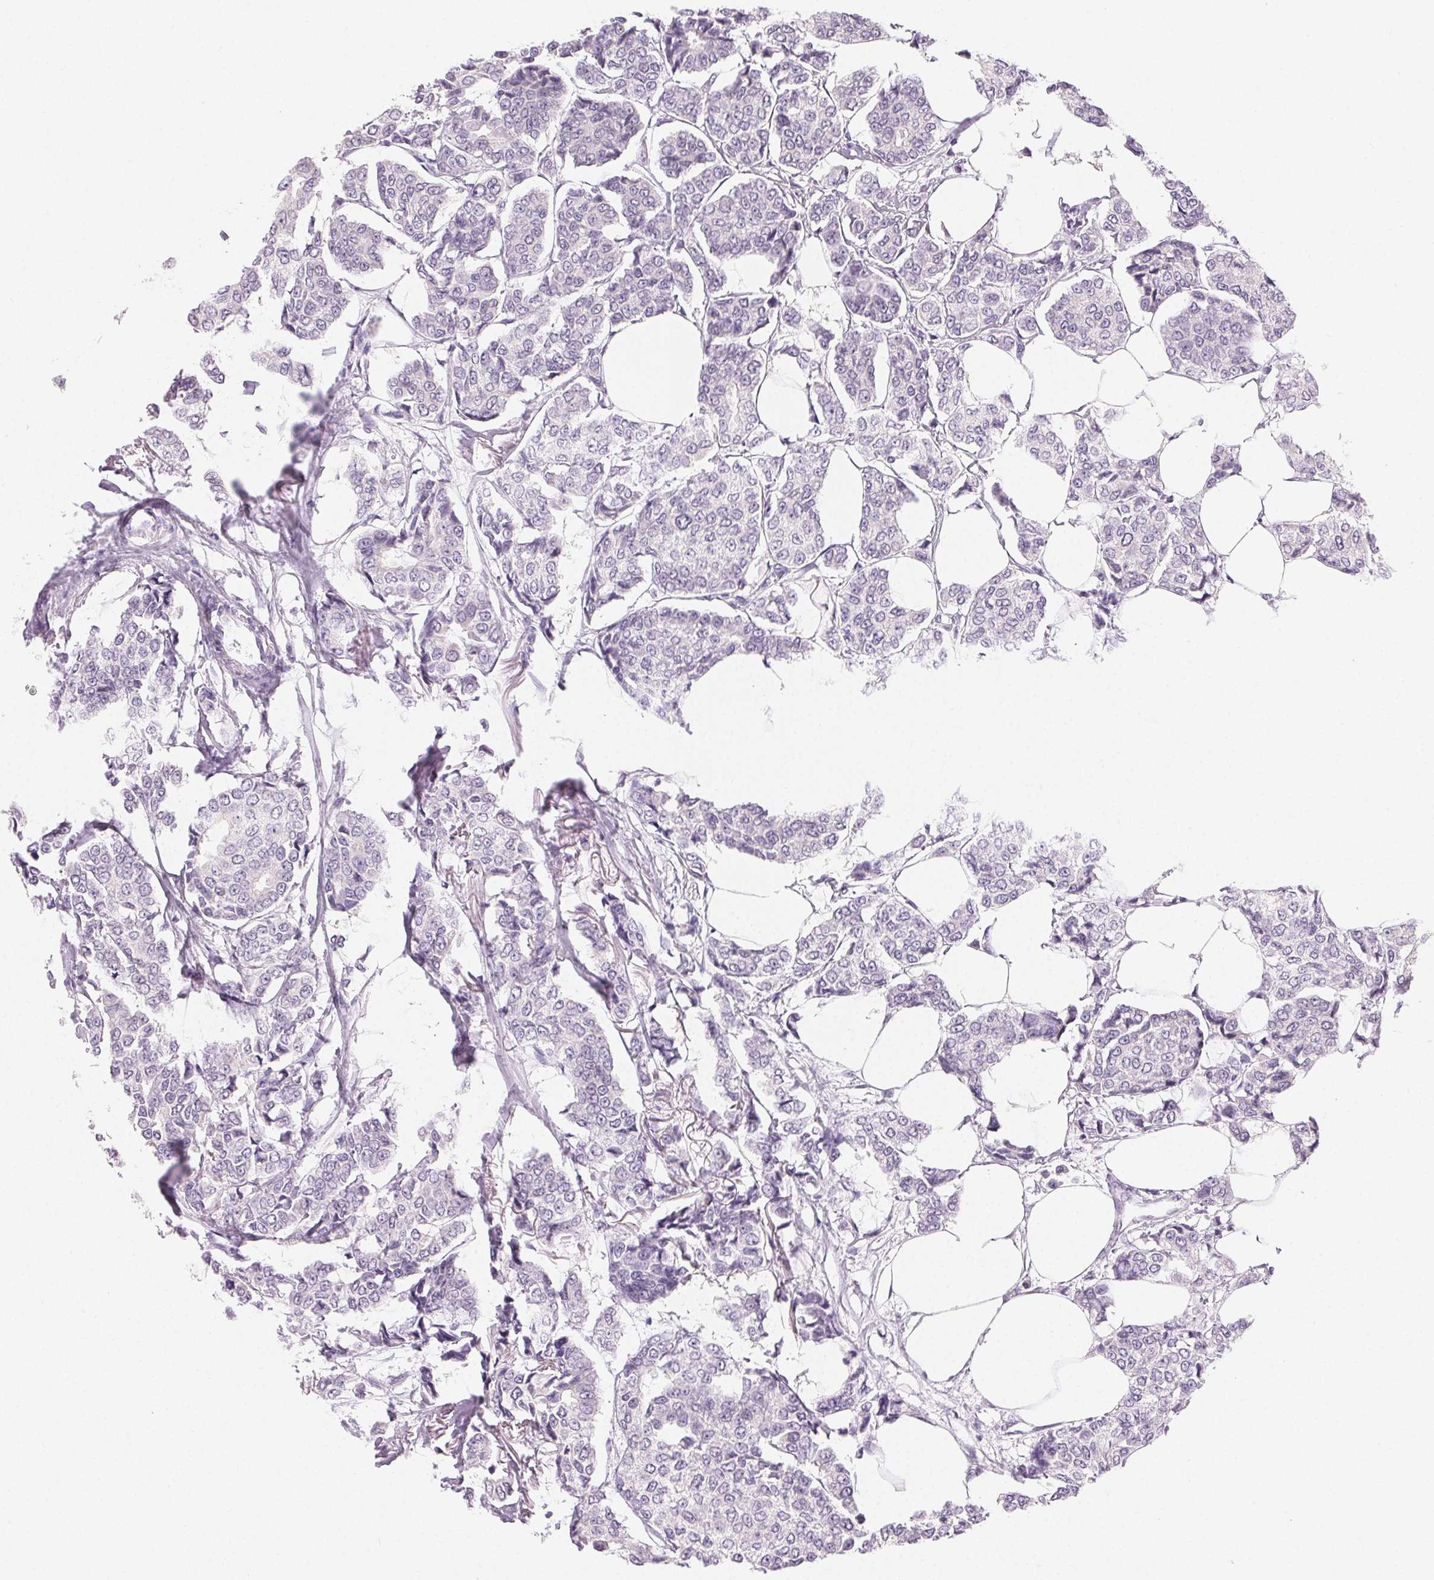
{"staining": {"intensity": "negative", "quantity": "none", "location": "none"}, "tissue": "breast cancer", "cell_type": "Tumor cells", "image_type": "cancer", "snomed": [{"axis": "morphology", "description": "Duct carcinoma"}, {"axis": "topography", "description": "Breast"}], "caption": "Breast cancer was stained to show a protein in brown. There is no significant expression in tumor cells.", "gene": "SFTPD", "patient": {"sex": "female", "age": 94}}